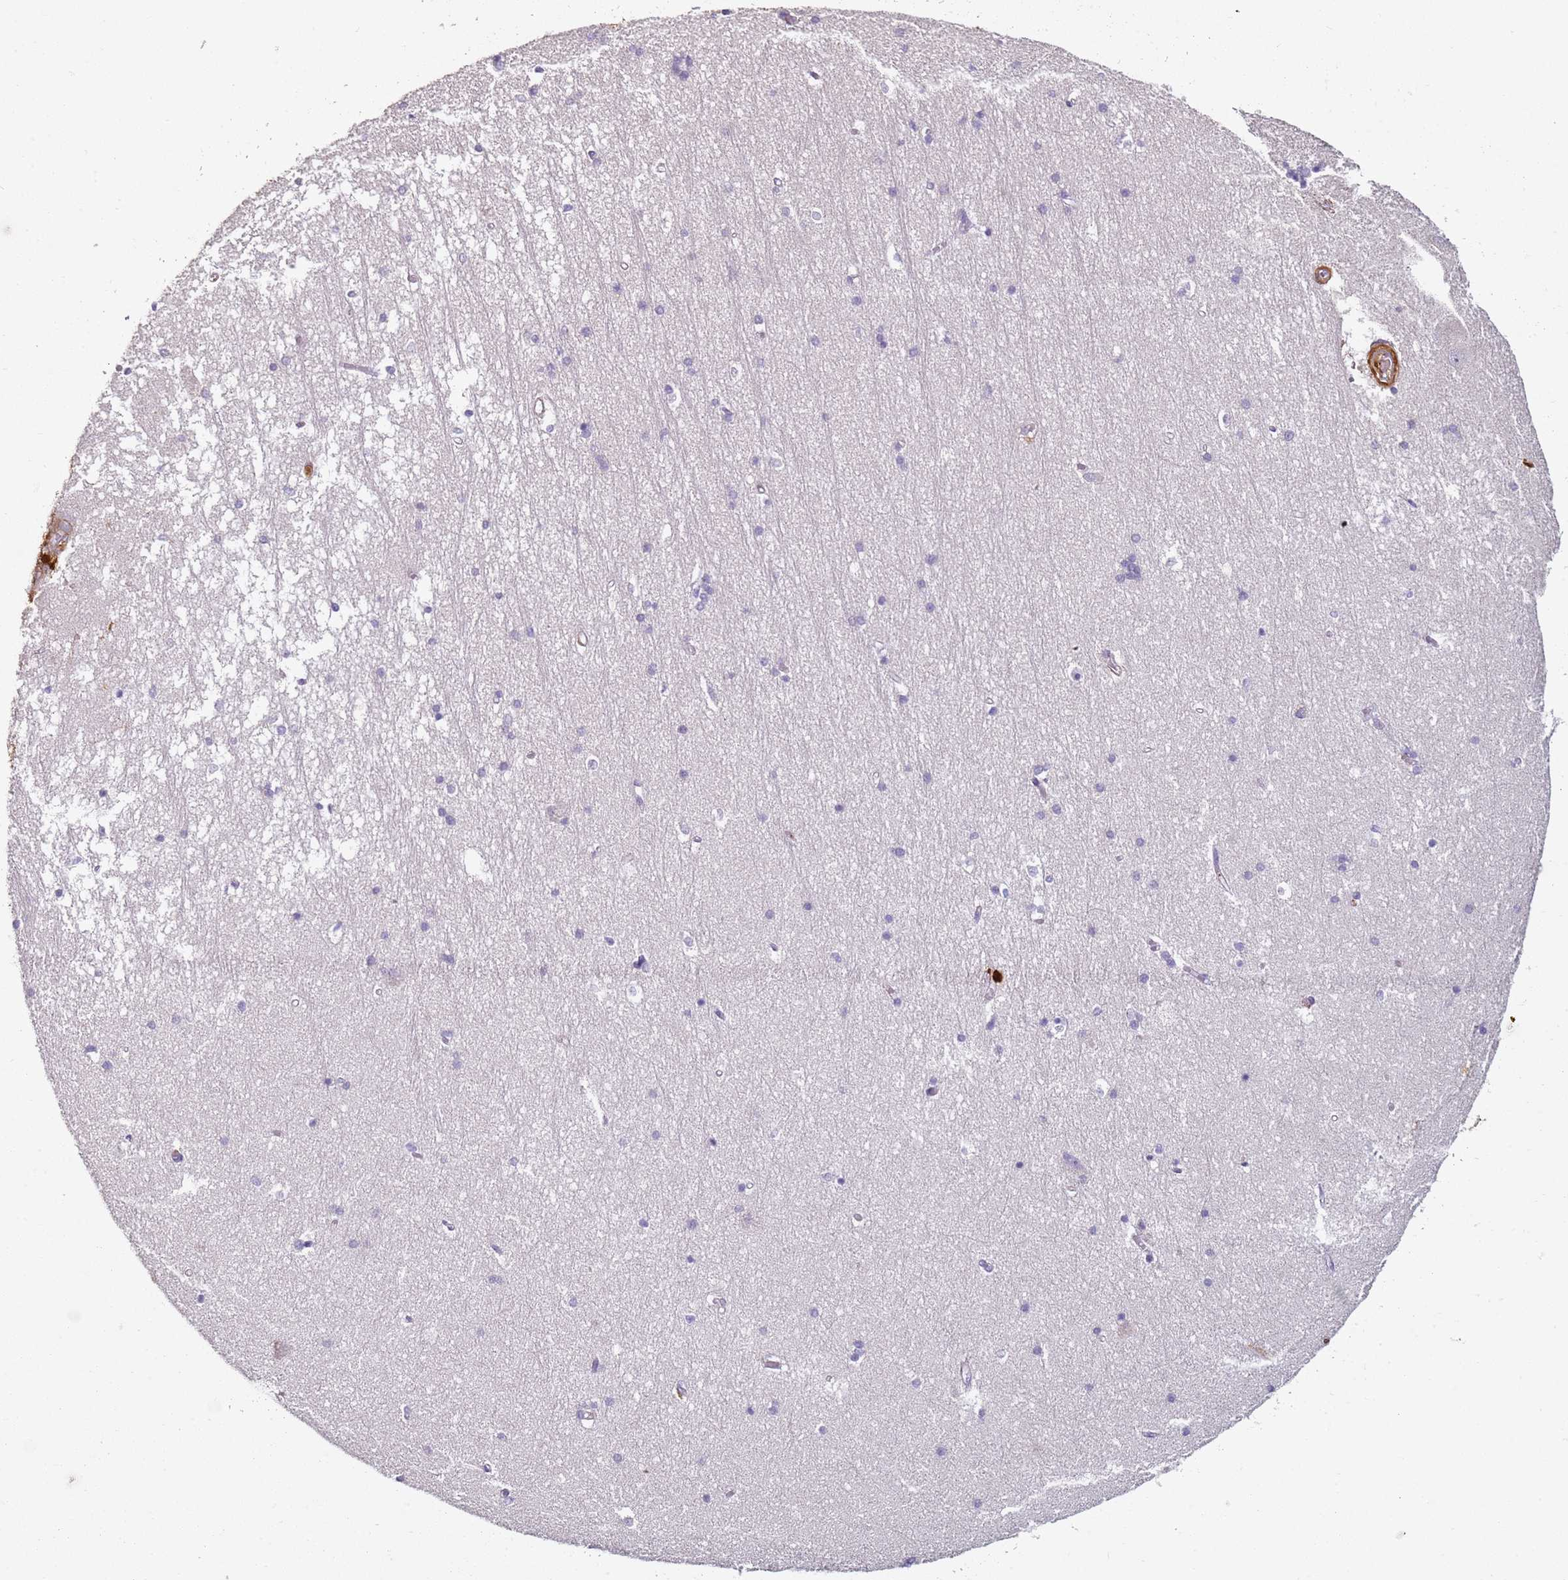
{"staining": {"intensity": "negative", "quantity": "none", "location": "none"}, "tissue": "hippocampus", "cell_type": "Glial cells", "image_type": "normal", "snomed": [{"axis": "morphology", "description": "Normal tissue, NOS"}, {"axis": "topography", "description": "Hippocampus"}], "caption": "The photomicrograph reveals no staining of glial cells in normal hippocampus.", "gene": "S100A4", "patient": {"sex": "male", "age": 45}}